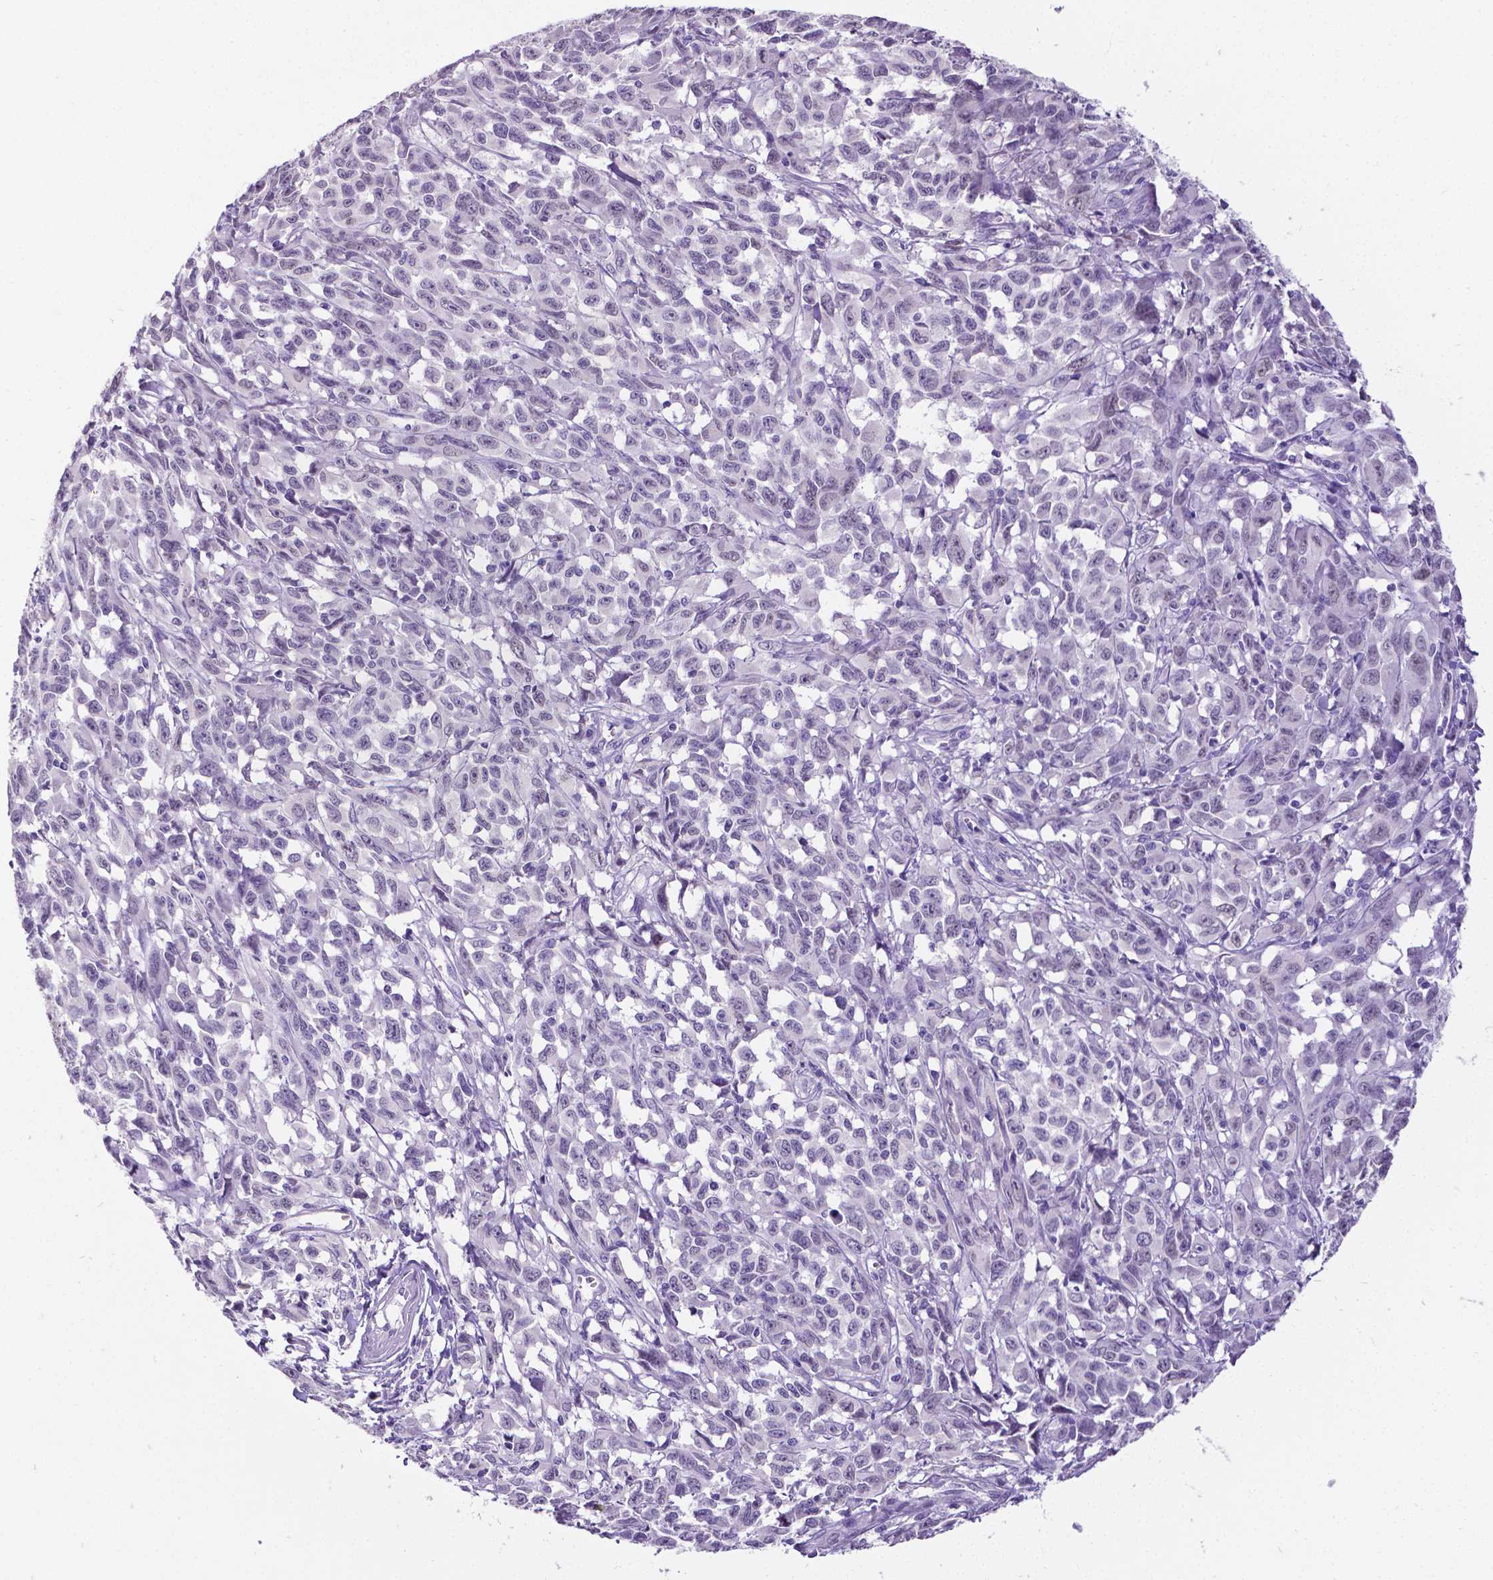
{"staining": {"intensity": "negative", "quantity": "none", "location": "none"}, "tissue": "melanoma", "cell_type": "Tumor cells", "image_type": "cancer", "snomed": [{"axis": "morphology", "description": "Malignant melanoma, NOS"}, {"axis": "topography", "description": "Vulva, labia, clitoris and Bartholin´s gland, NO"}], "caption": "Immunohistochemistry of melanoma reveals no staining in tumor cells.", "gene": "SATB2", "patient": {"sex": "female", "age": 75}}